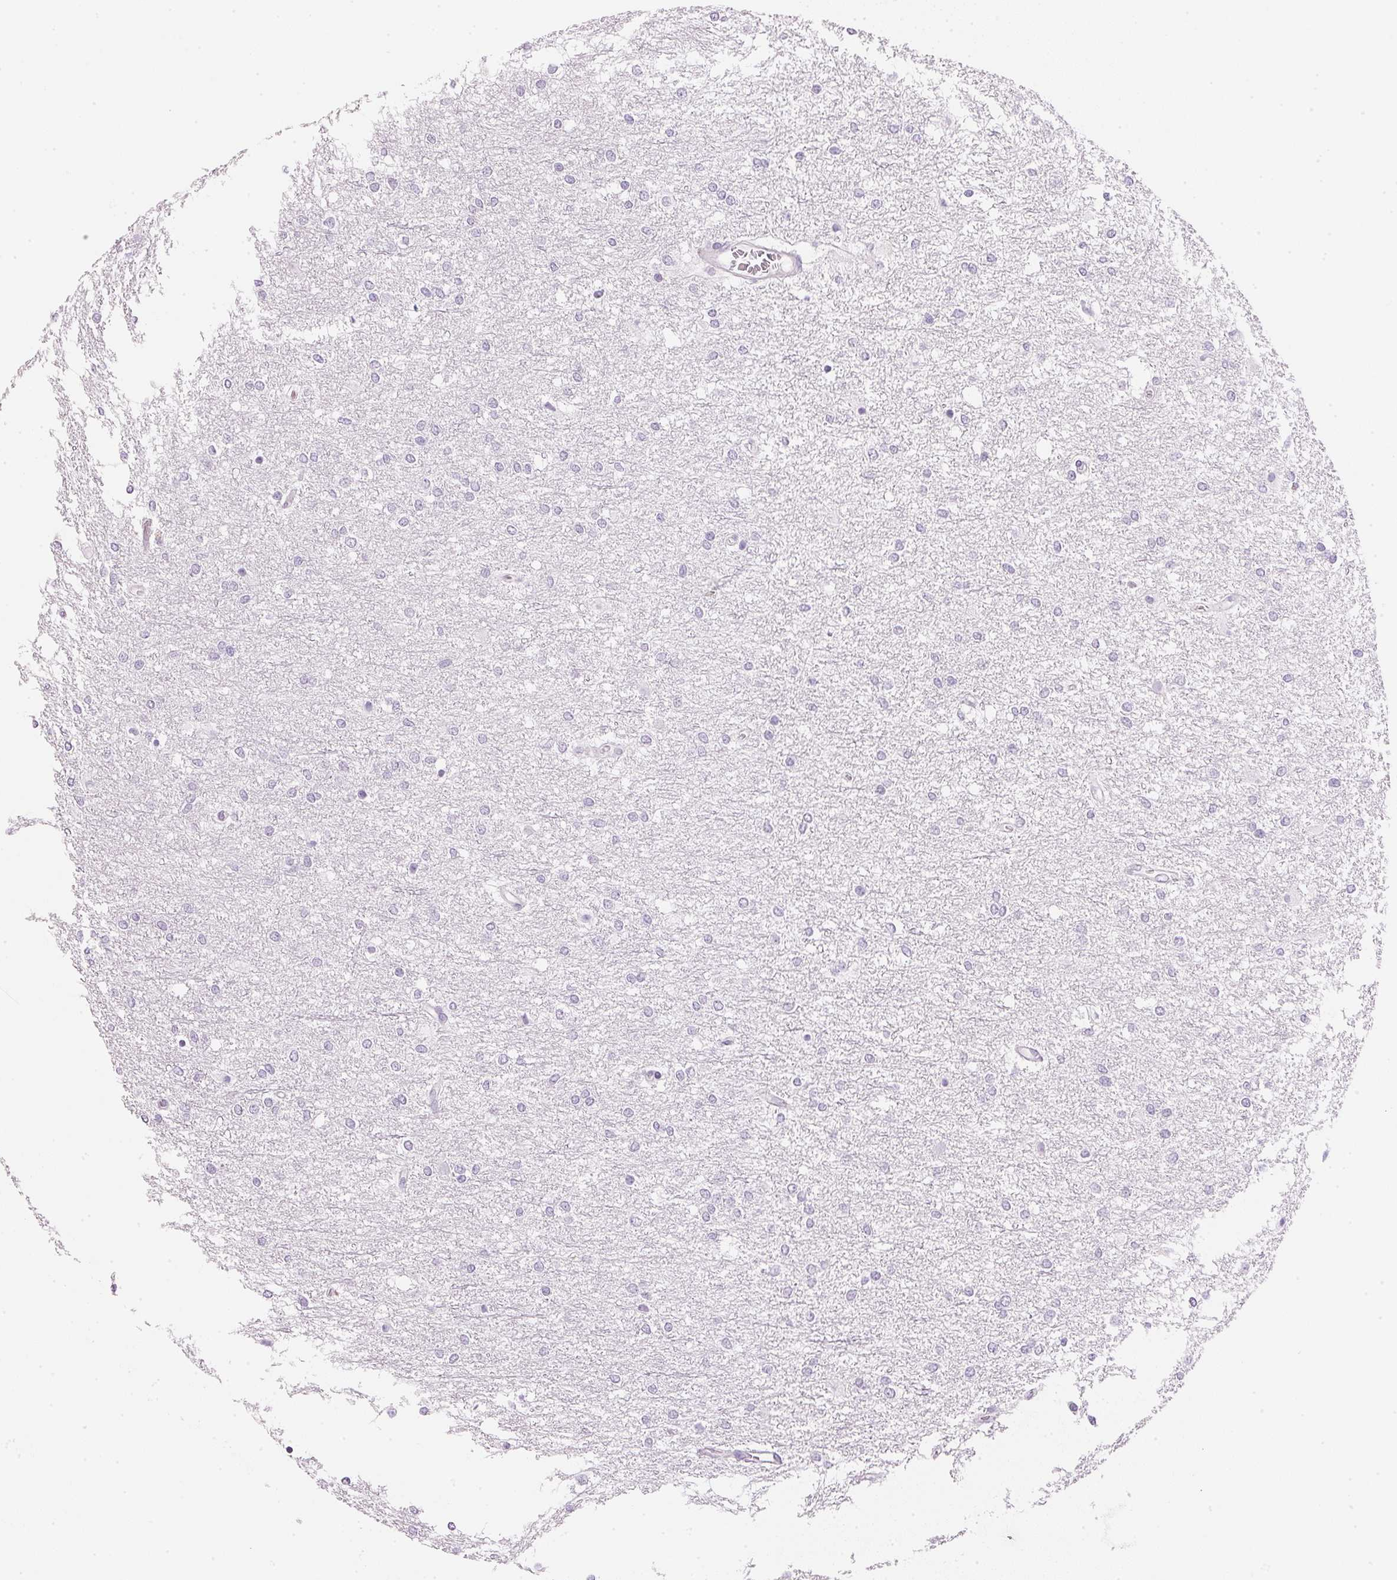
{"staining": {"intensity": "negative", "quantity": "none", "location": "none"}, "tissue": "glioma", "cell_type": "Tumor cells", "image_type": "cancer", "snomed": [{"axis": "morphology", "description": "Glioma, malignant, High grade"}, {"axis": "topography", "description": "Brain"}], "caption": "There is no significant expression in tumor cells of glioma.", "gene": "IGFBP1", "patient": {"sex": "female", "age": 61}}